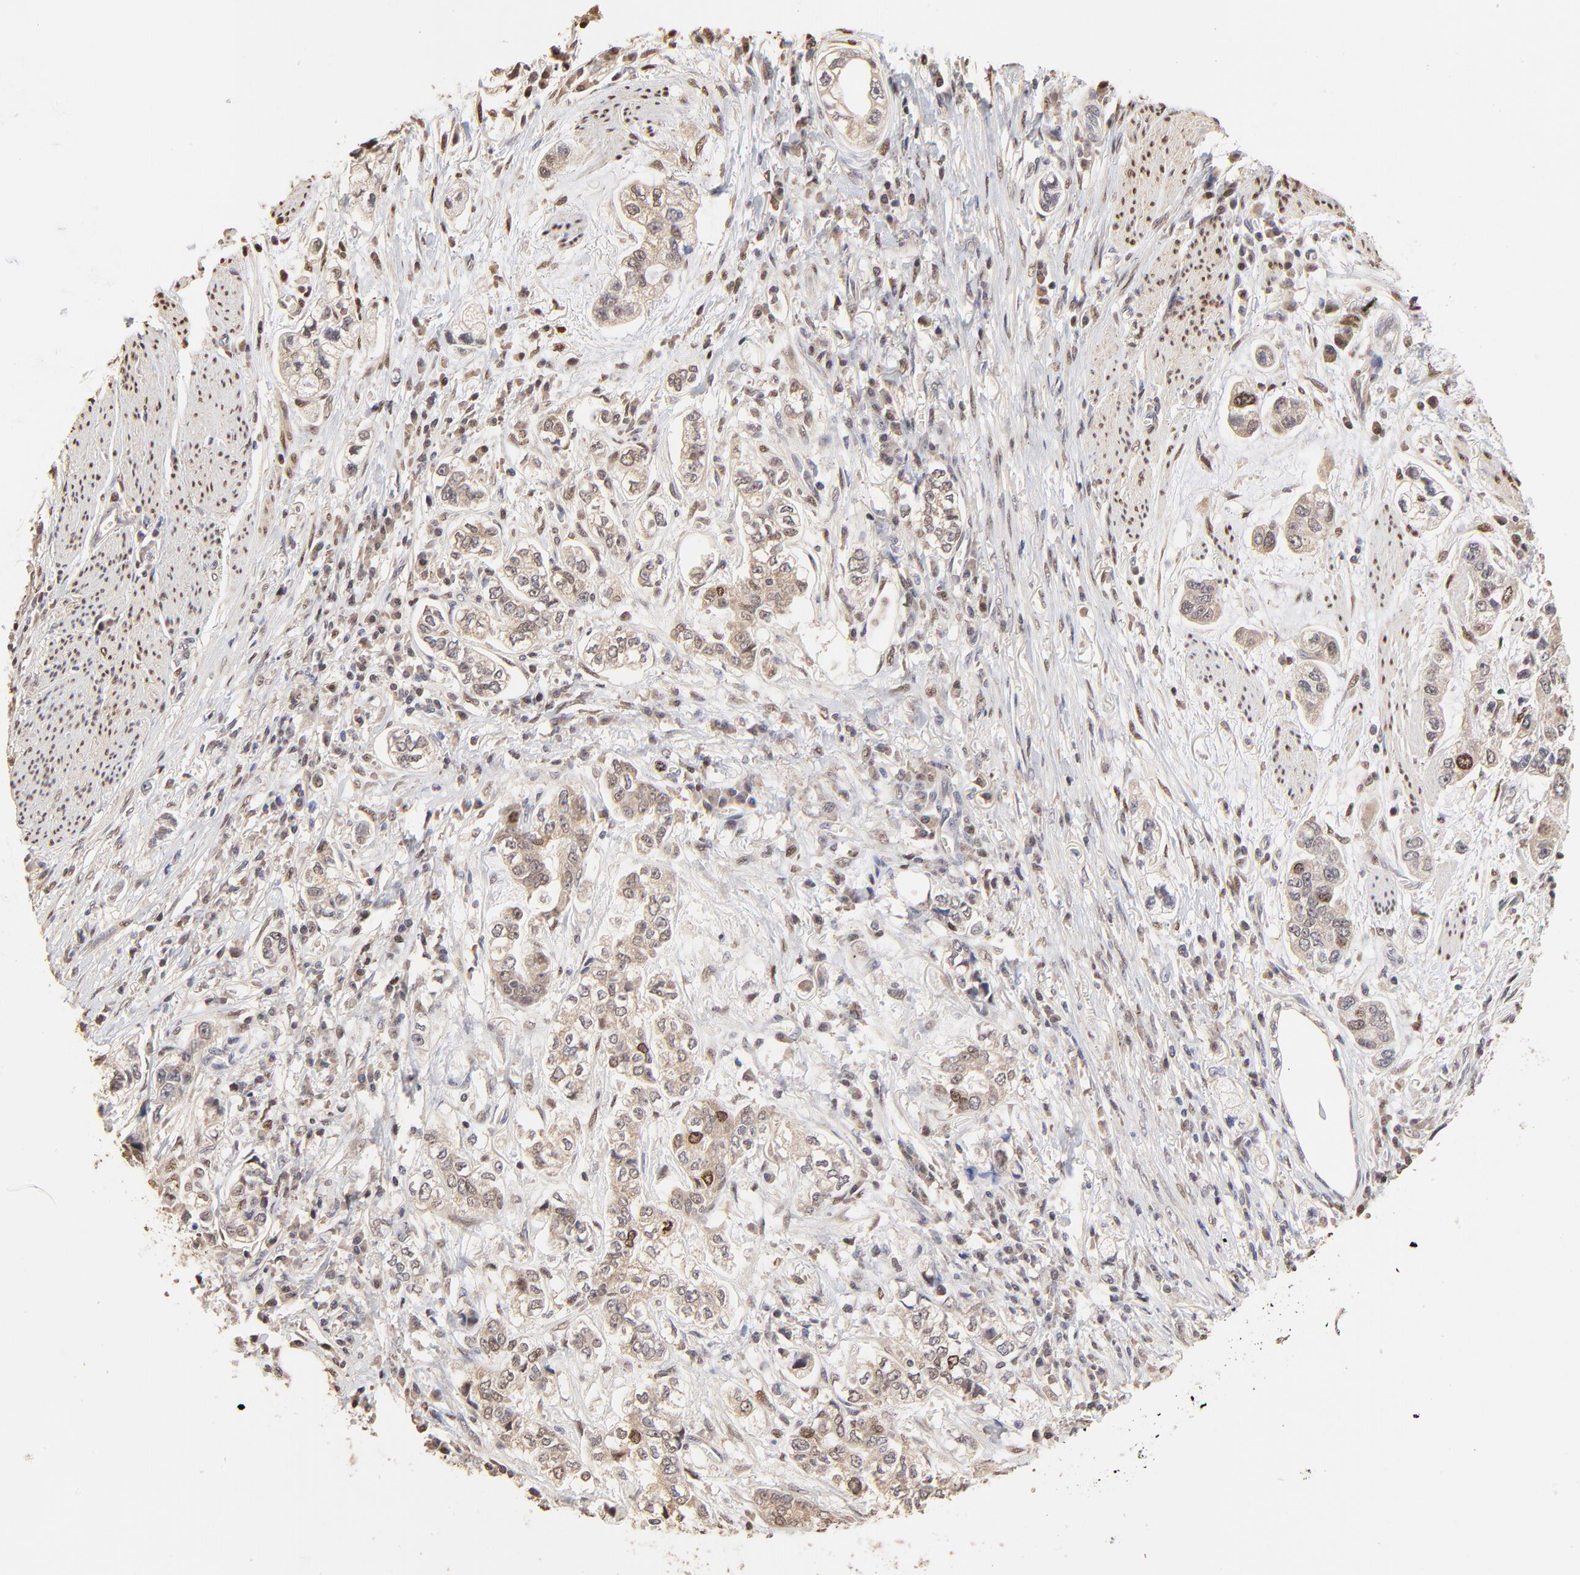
{"staining": {"intensity": "moderate", "quantity": "<25%", "location": "nuclear"}, "tissue": "stomach cancer", "cell_type": "Tumor cells", "image_type": "cancer", "snomed": [{"axis": "morphology", "description": "Adenocarcinoma, NOS"}, {"axis": "topography", "description": "Stomach, lower"}], "caption": "Immunohistochemical staining of adenocarcinoma (stomach) shows low levels of moderate nuclear expression in about <25% of tumor cells.", "gene": "BIRC5", "patient": {"sex": "female", "age": 93}}